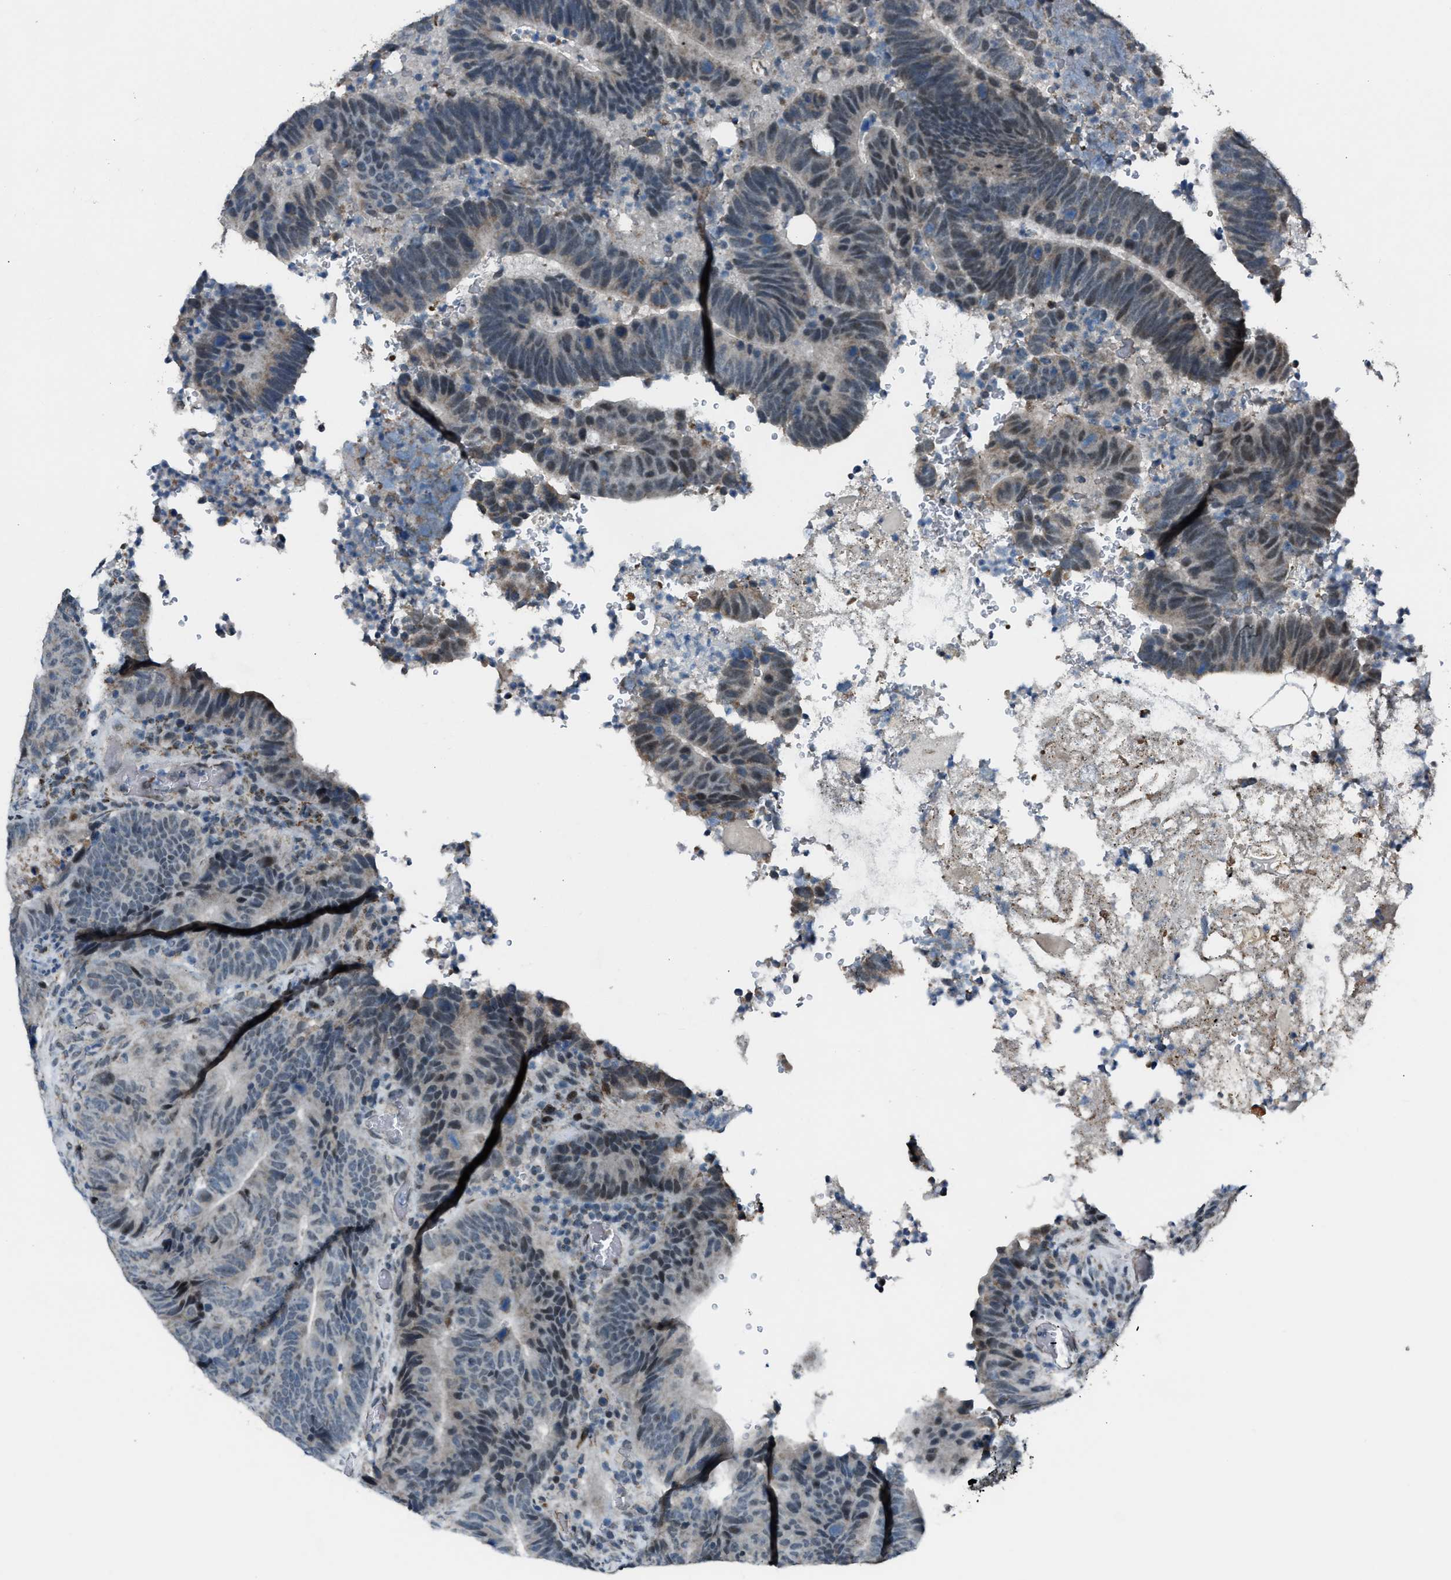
{"staining": {"intensity": "weak", "quantity": "<25%", "location": "cytoplasmic/membranous,nuclear"}, "tissue": "colorectal cancer", "cell_type": "Tumor cells", "image_type": "cancer", "snomed": [{"axis": "morphology", "description": "Adenocarcinoma, NOS"}, {"axis": "topography", "description": "Colon"}], "caption": "The histopathology image displays no significant expression in tumor cells of colorectal adenocarcinoma.", "gene": "CHN2", "patient": {"sex": "male", "age": 56}}